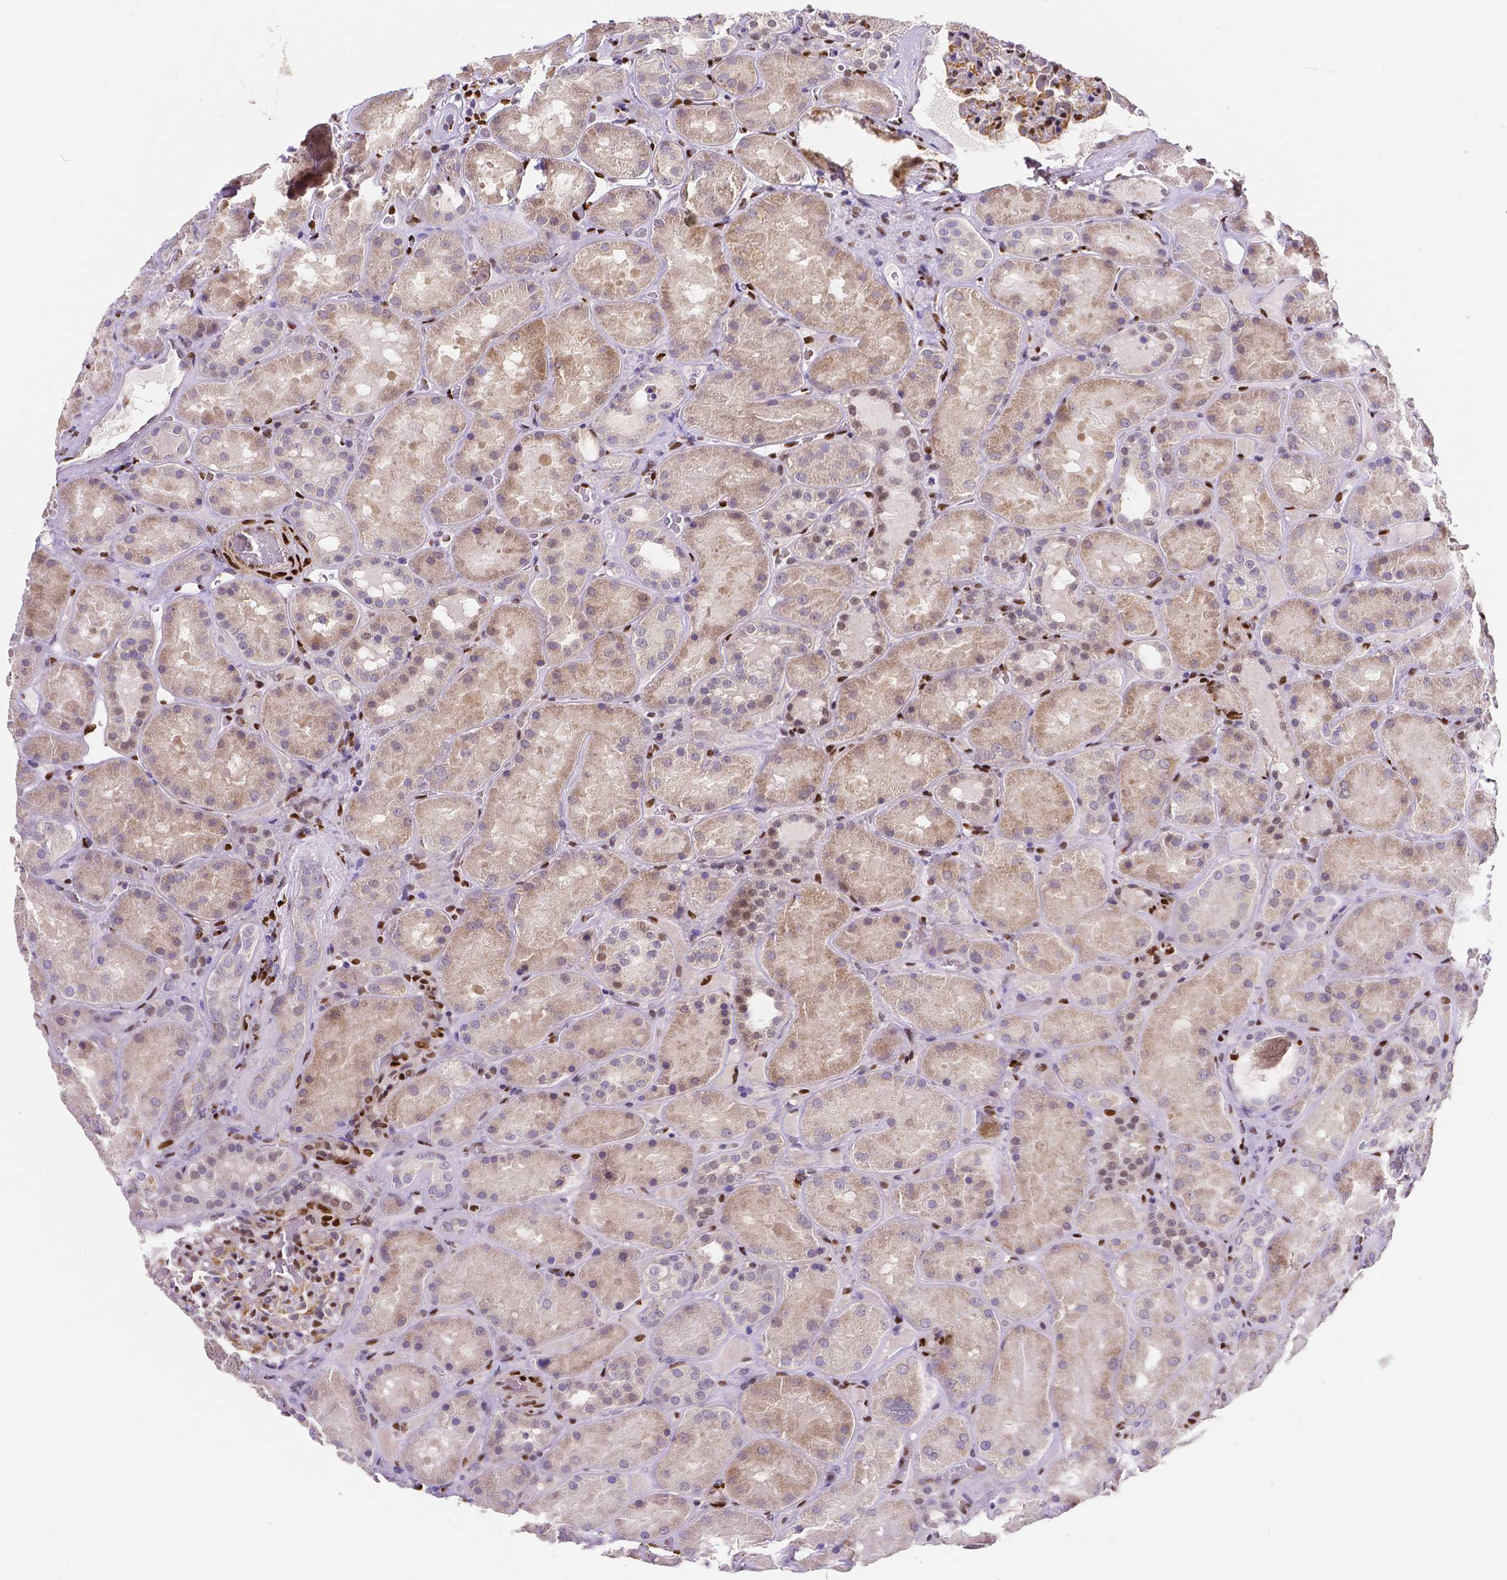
{"staining": {"intensity": "moderate", "quantity": "<25%", "location": "cytoplasmic/membranous,nuclear"}, "tissue": "kidney", "cell_type": "Cells in glomeruli", "image_type": "normal", "snomed": [{"axis": "morphology", "description": "Normal tissue, NOS"}, {"axis": "topography", "description": "Kidney"}], "caption": "Approximately <25% of cells in glomeruli in unremarkable kidney exhibit moderate cytoplasmic/membranous,nuclear protein positivity as visualized by brown immunohistochemical staining.", "gene": "MEF2C", "patient": {"sex": "male", "age": 73}}